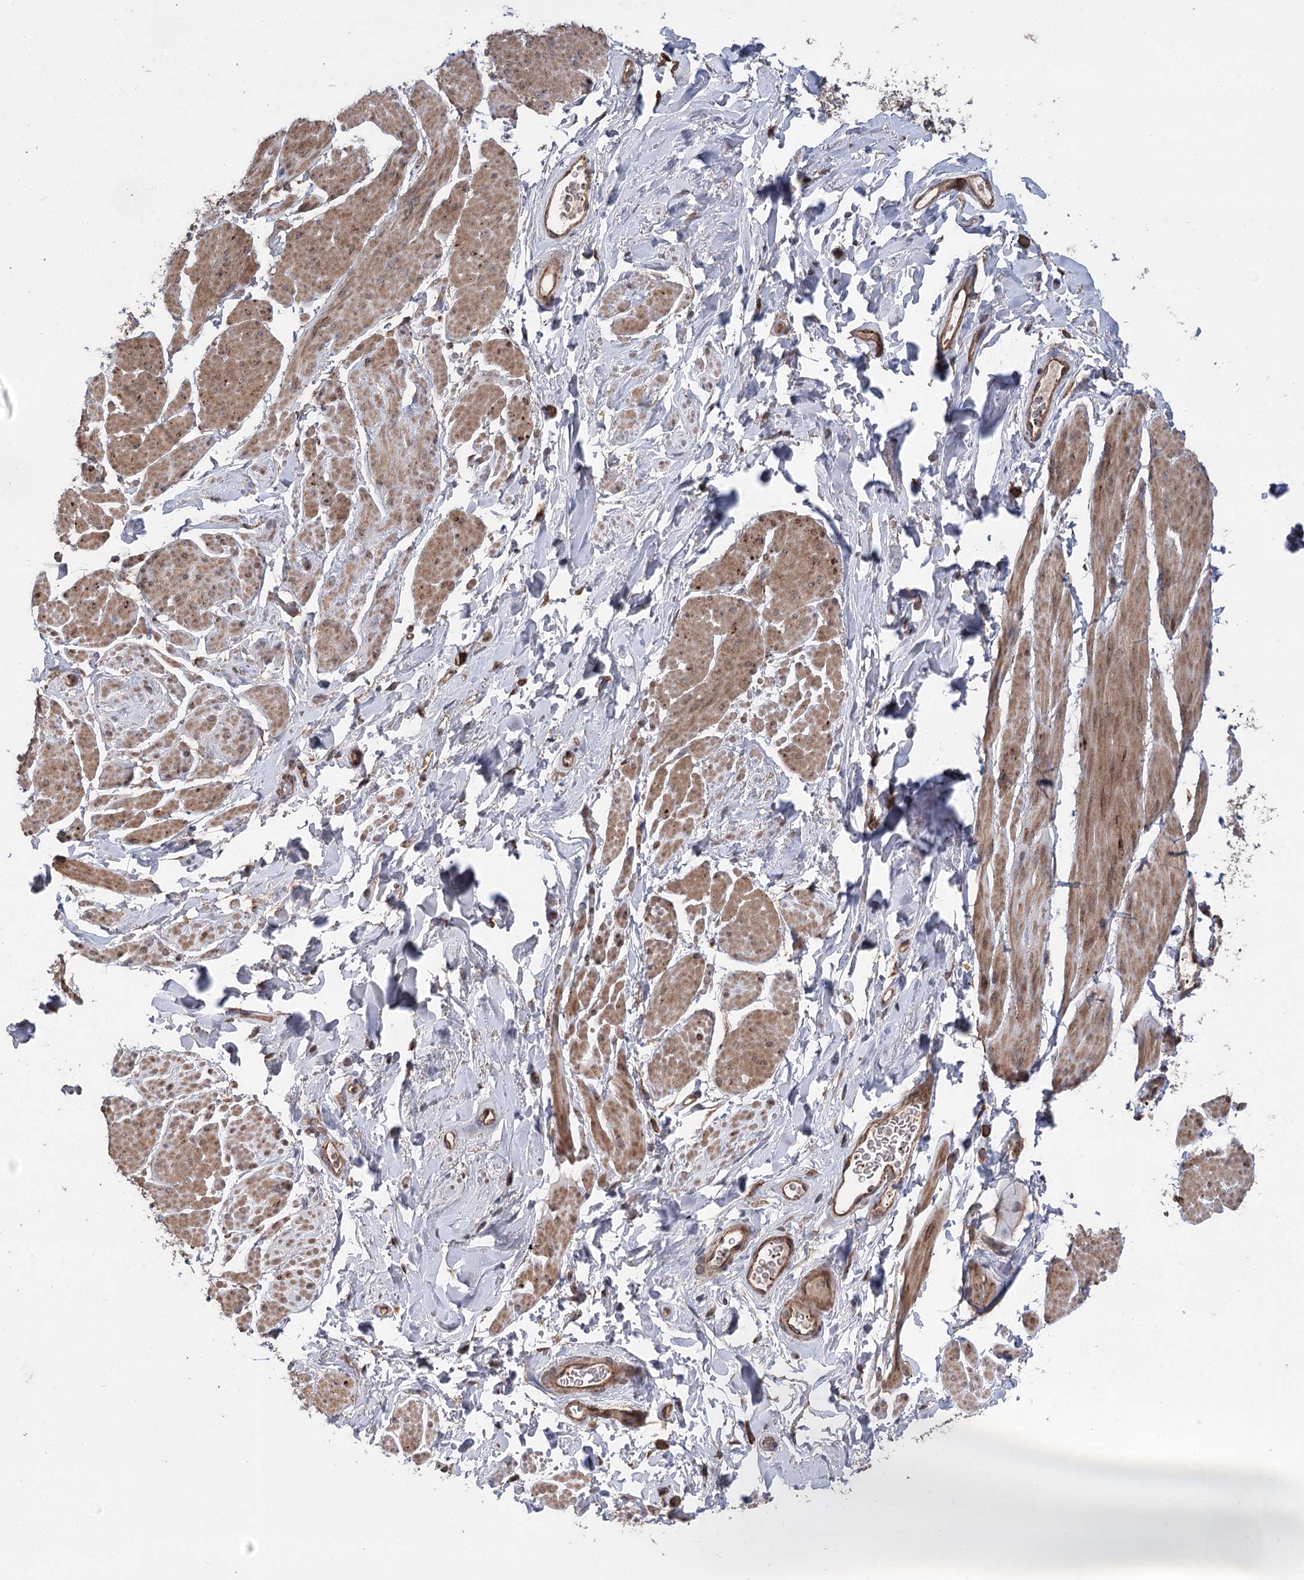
{"staining": {"intensity": "moderate", "quantity": ">75%", "location": "cytoplasmic/membranous"}, "tissue": "smooth muscle", "cell_type": "Smooth muscle cells", "image_type": "normal", "snomed": [{"axis": "morphology", "description": "Normal tissue, NOS"}, {"axis": "topography", "description": "Smooth muscle"}, {"axis": "topography", "description": "Peripheral nerve tissue"}], "caption": "Protein expression analysis of unremarkable human smooth muscle reveals moderate cytoplasmic/membranous positivity in approximately >75% of smooth muscle cells.", "gene": "RWDD4", "patient": {"sex": "male", "age": 69}}